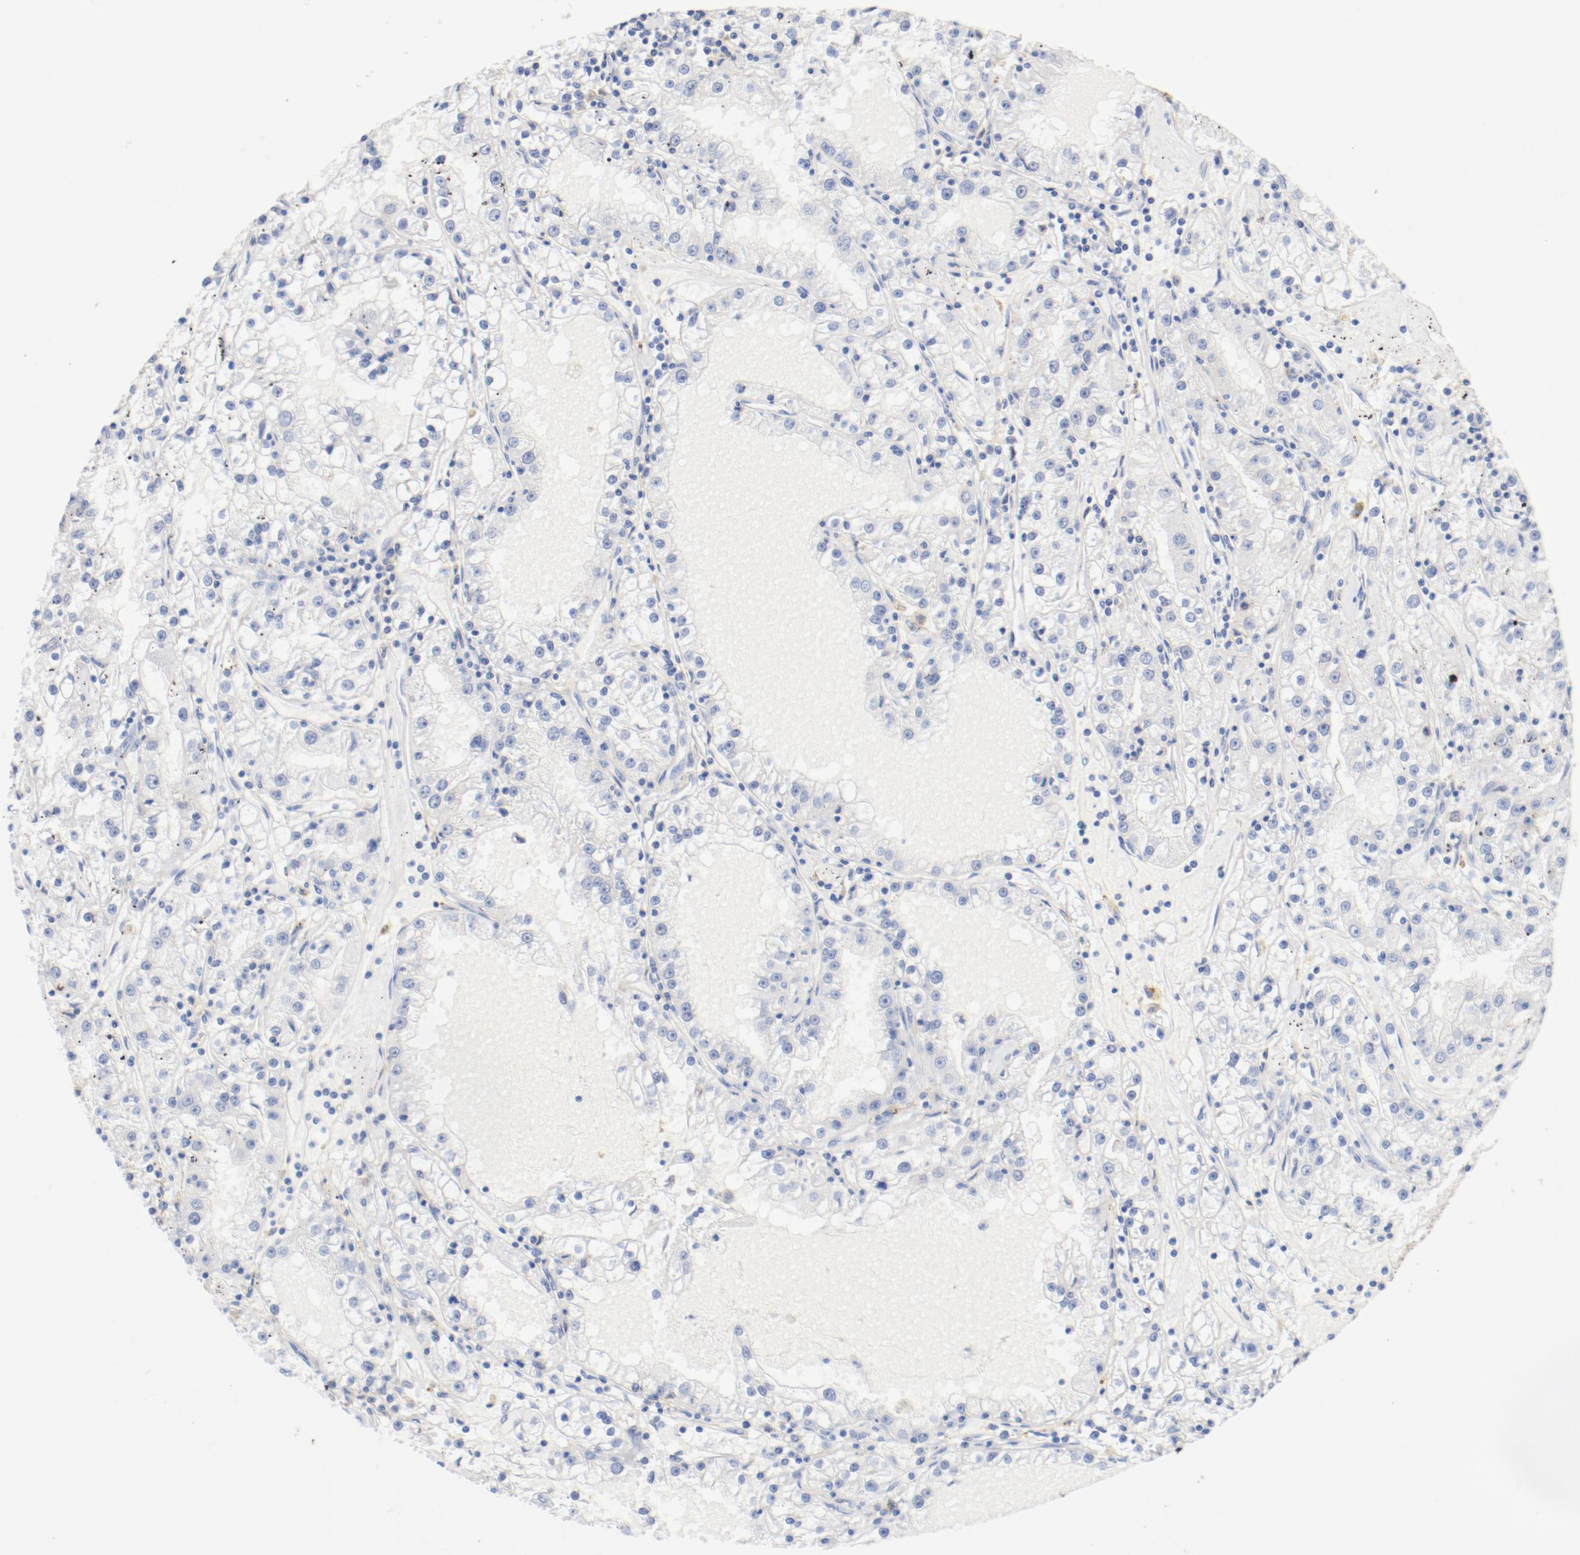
{"staining": {"intensity": "moderate", "quantity": "25%-75%", "location": "cytoplasmic/membranous"}, "tissue": "renal cancer", "cell_type": "Tumor cells", "image_type": "cancer", "snomed": [{"axis": "morphology", "description": "Adenocarcinoma, NOS"}, {"axis": "topography", "description": "Kidney"}], "caption": "The histopathology image demonstrates immunohistochemical staining of renal cancer (adenocarcinoma). There is moderate cytoplasmic/membranous positivity is identified in approximately 25%-75% of tumor cells.", "gene": "PDPK1", "patient": {"sex": "male", "age": 56}}